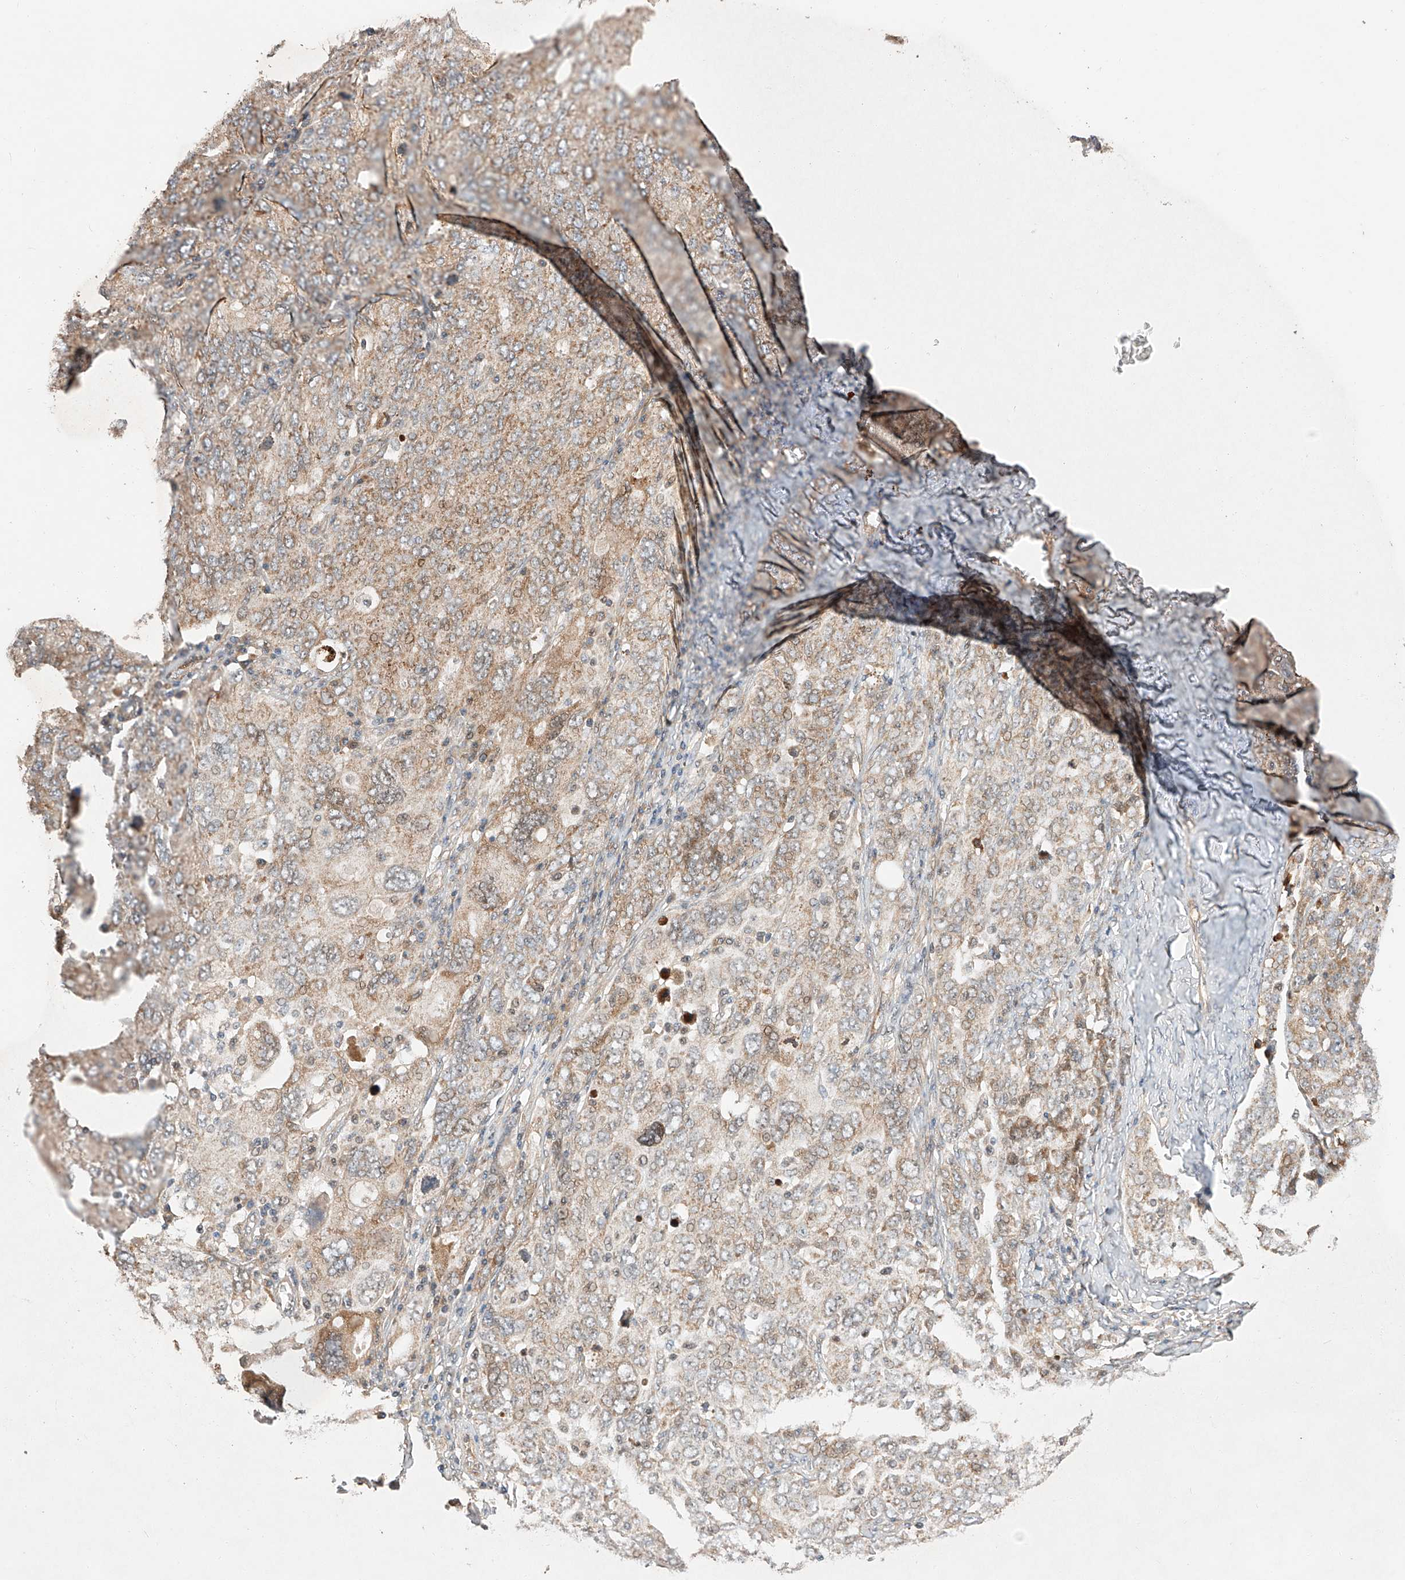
{"staining": {"intensity": "weak", "quantity": ">75%", "location": "cytoplasmic/membranous"}, "tissue": "ovarian cancer", "cell_type": "Tumor cells", "image_type": "cancer", "snomed": [{"axis": "morphology", "description": "Carcinoma, endometroid"}, {"axis": "topography", "description": "Ovary"}], "caption": "Immunohistochemistry of human endometroid carcinoma (ovarian) displays low levels of weak cytoplasmic/membranous expression in approximately >75% of tumor cells.", "gene": "RAB23", "patient": {"sex": "female", "age": 62}}